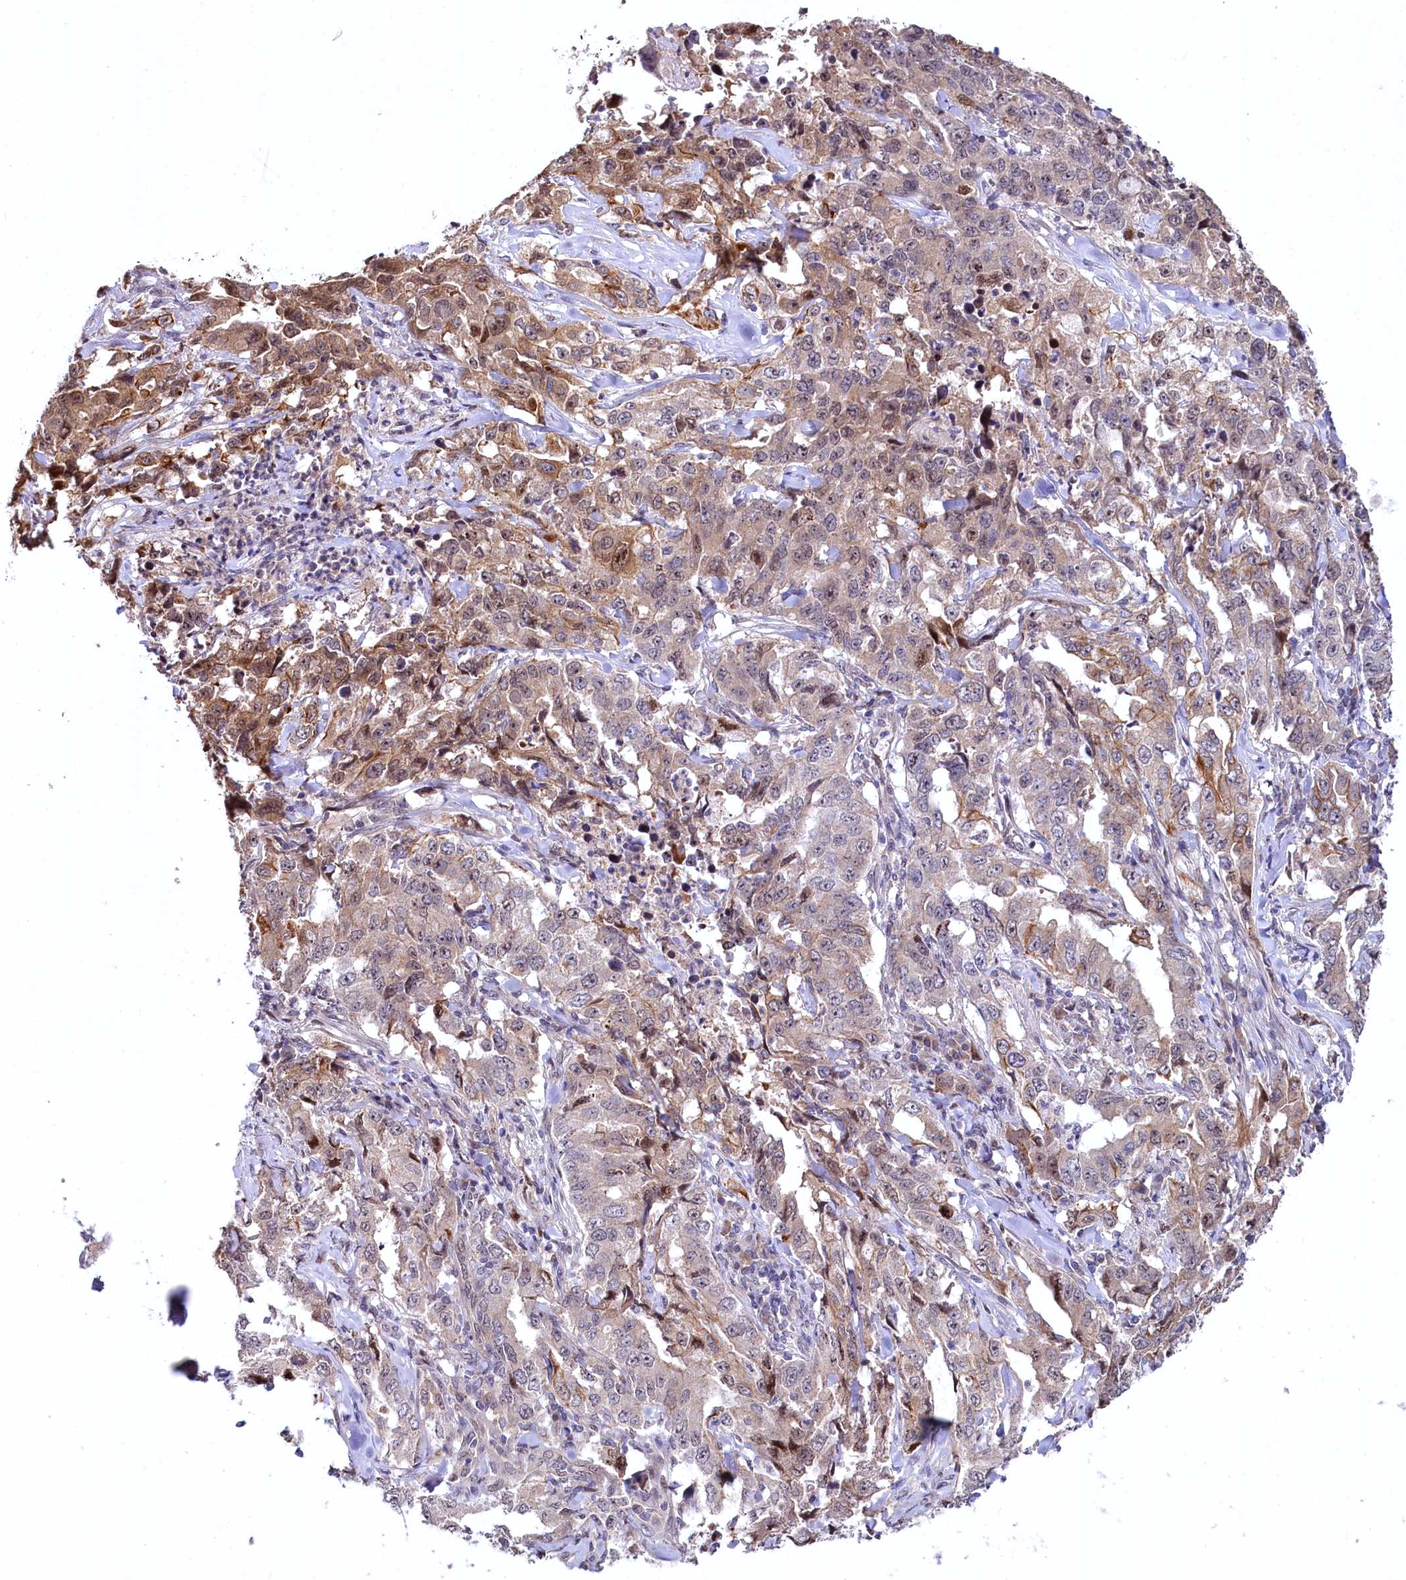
{"staining": {"intensity": "moderate", "quantity": "<25%", "location": "cytoplasmic/membranous,nuclear"}, "tissue": "lung cancer", "cell_type": "Tumor cells", "image_type": "cancer", "snomed": [{"axis": "morphology", "description": "Adenocarcinoma, NOS"}, {"axis": "topography", "description": "Lung"}], "caption": "A photomicrograph showing moderate cytoplasmic/membranous and nuclear positivity in approximately <25% of tumor cells in lung adenocarcinoma, as visualized by brown immunohistochemical staining.", "gene": "N4BP2L1", "patient": {"sex": "female", "age": 51}}